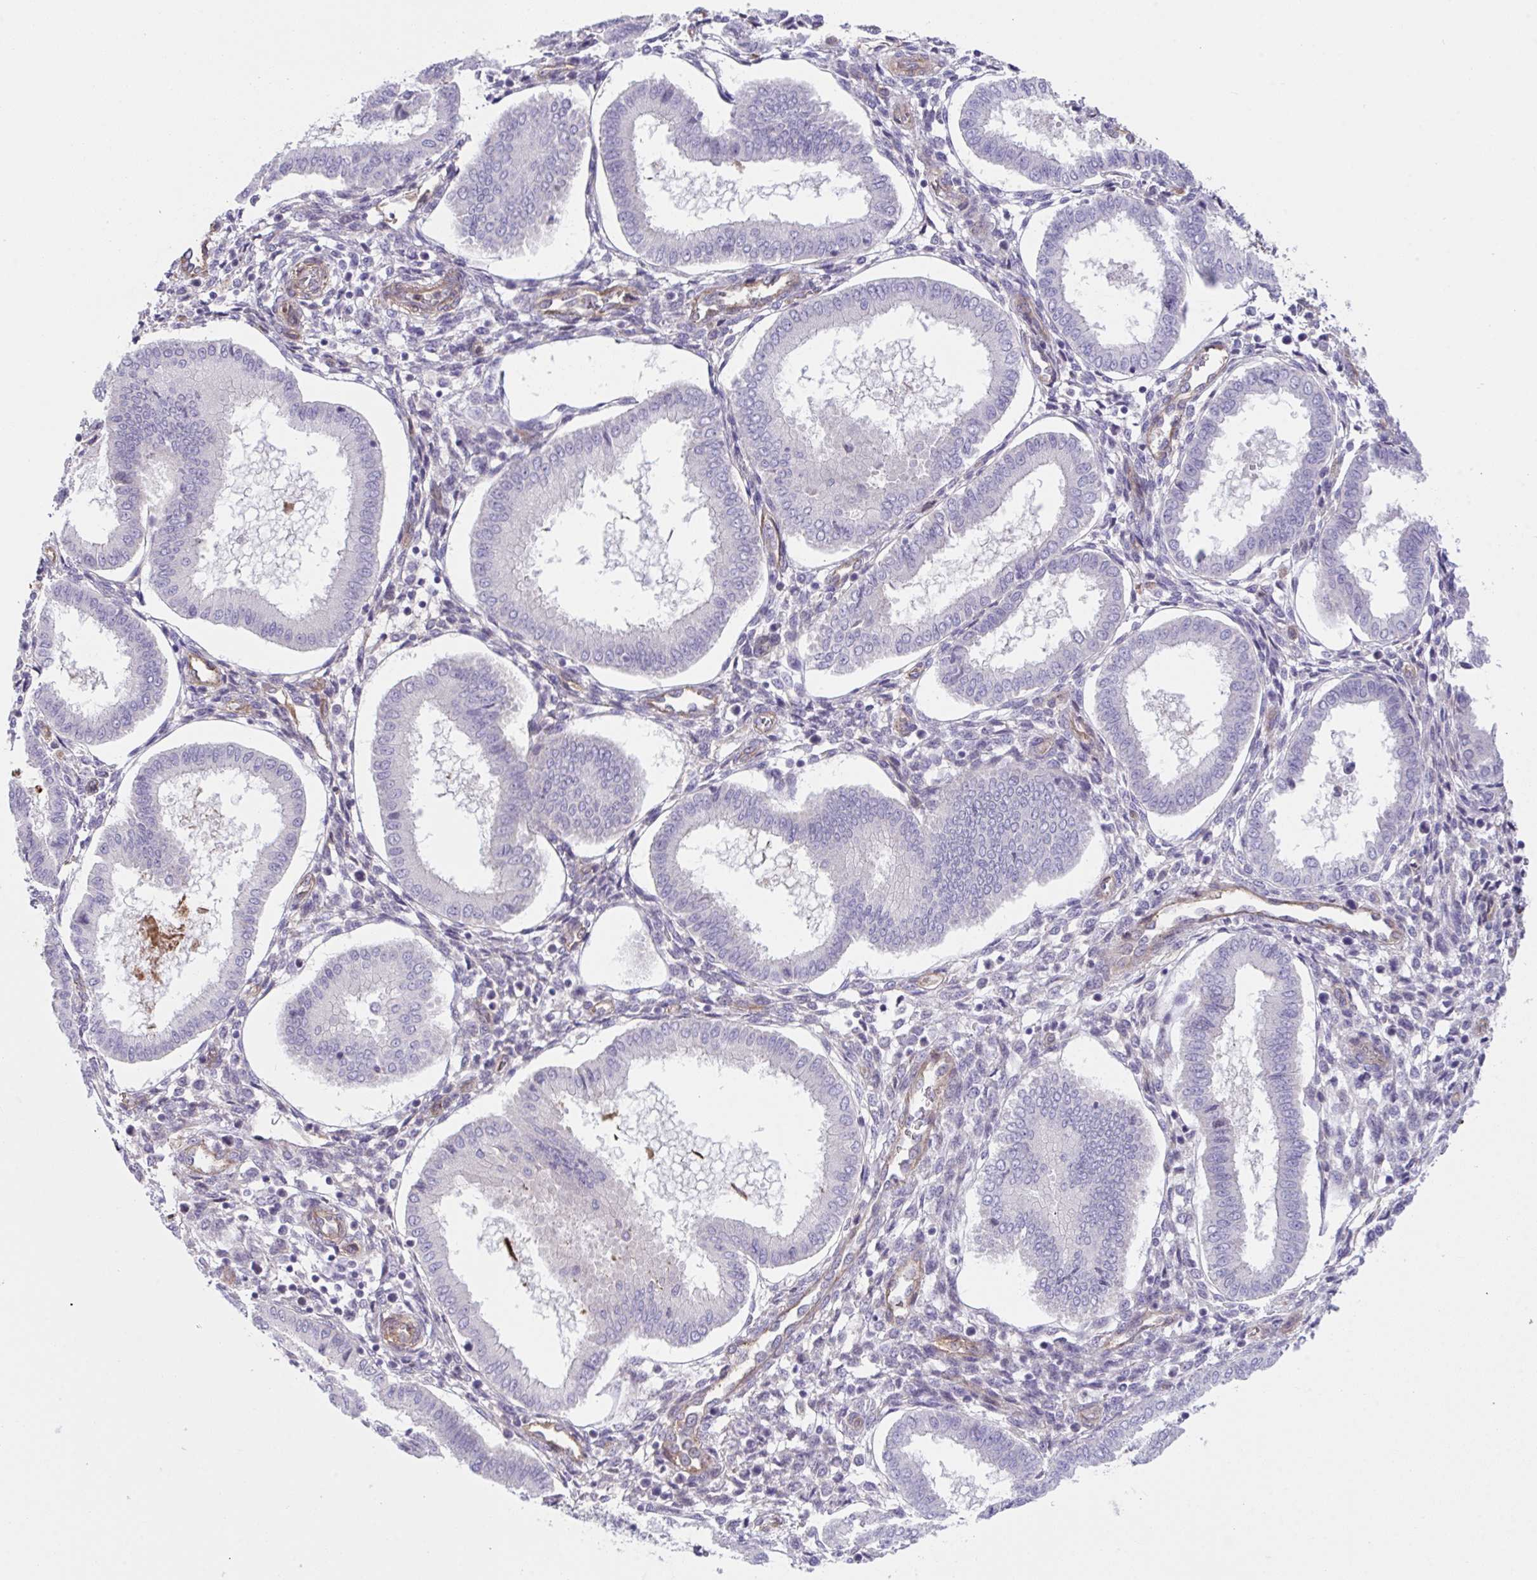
{"staining": {"intensity": "negative", "quantity": "none", "location": "none"}, "tissue": "endometrium", "cell_type": "Cells in endometrial stroma", "image_type": "normal", "snomed": [{"axis": "morphology", "description": "Normal tissue, NOS"}, {"axis": "topography", "description": "Endometrium"}], "caption": "Cells in endometrial stroma show no significant expression in benign endometrium.", "gene": "RHOXF1", "patient": {"sex": "female", "age": 24}}